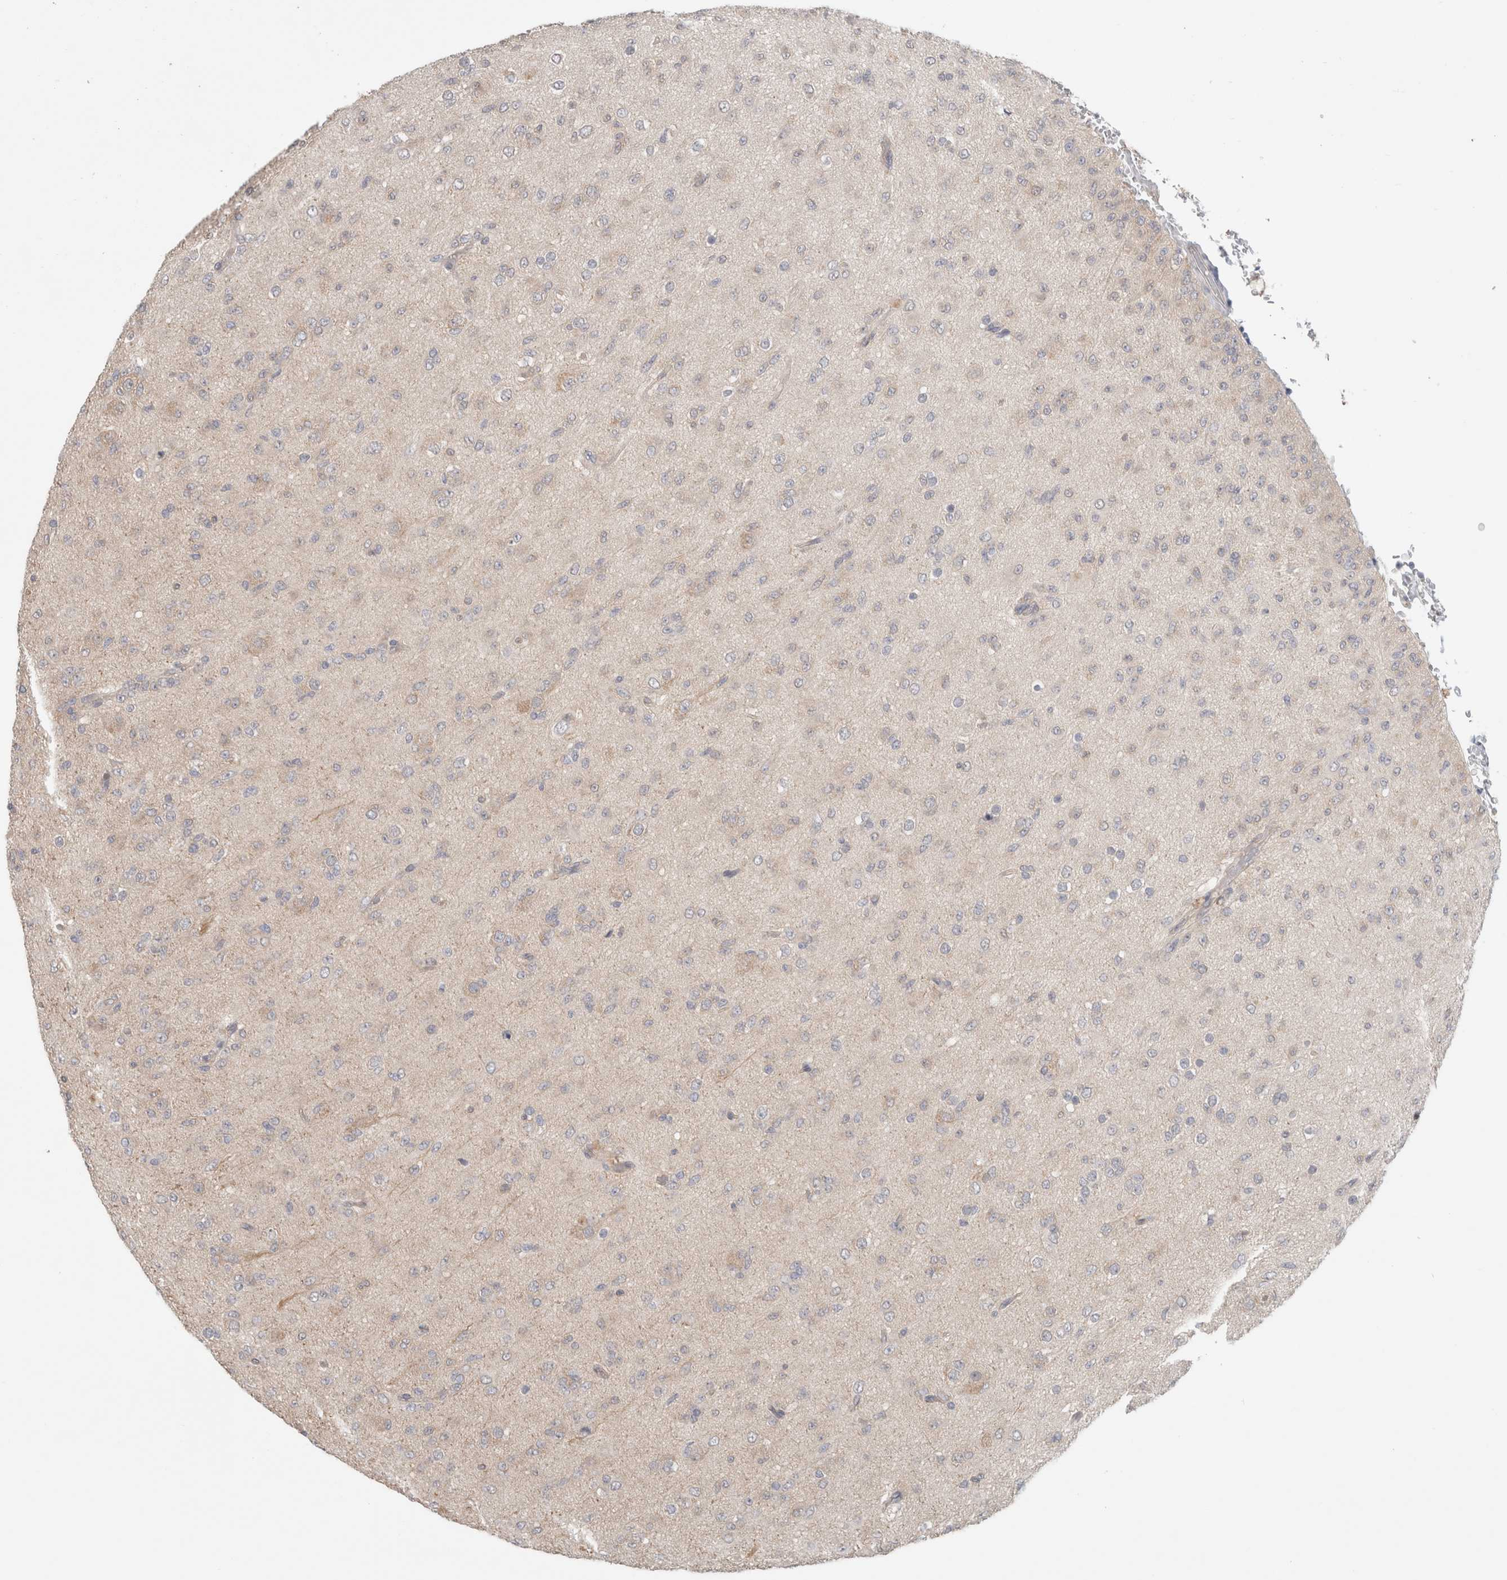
{"staining": {"intensity": "negative", "quantity": "none", "location": "none"}, "tissue": "glioma", "cell_type": "Tumor cells", "image_type": "cancer", "snomed": [{"axis": "morphology", "description": "Glioma, malignant, Low grade"}, {"axis": "topography", "description": "Brain"}], "caption": "A high-resolution micrograph shows immunohistochemistry staining of malignant glioma (low-grade), which exhibits no significant staining in tumor cells.", "gene": "RASAL2", "patient": {"sex": "male", "age": 65}}